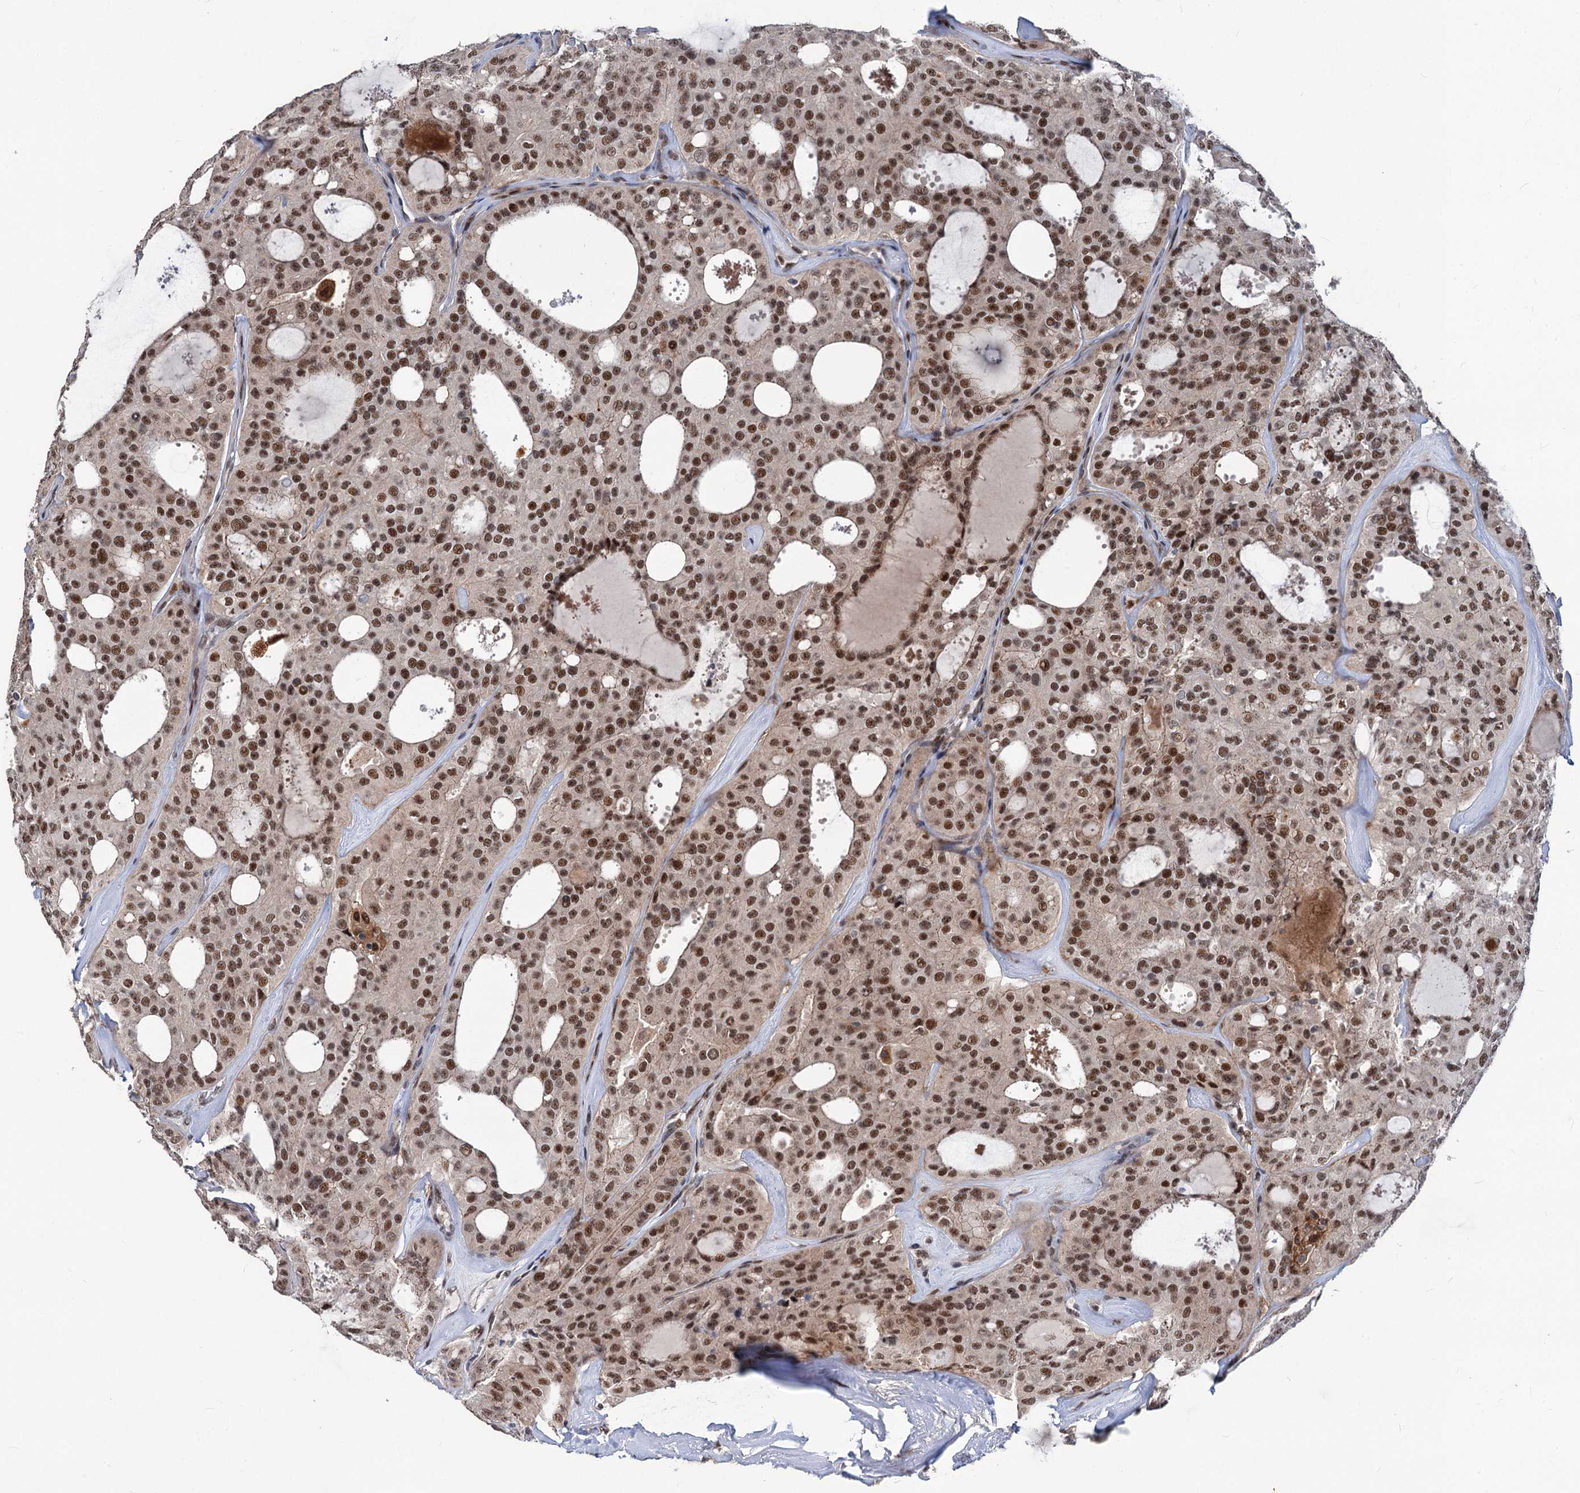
{"staining": {"intensity": "strong", "quantity": ">75%", "location": "nuclear"}, "tissue": "thyroid cancer", "cell_type": "Tumor cells", "image_type": "cancer", "snomed": [{"axis": "morphology", "description": "Follicular adenoma carcinoma, NOS"}, {"axis": "topography", "description": "Thyroid gland"}], "caption": "A brown stain shows strong nuclear expression of a protein in thyroid follicular adenoma carcinoma tumor cells. The protein of interest is stained brown, and the nuclei are stained in blue (DAB IHC with brightfield microscopy, high magnification).", "gene": "PHF8", "patient": {"sex": "male", "age": 75}}